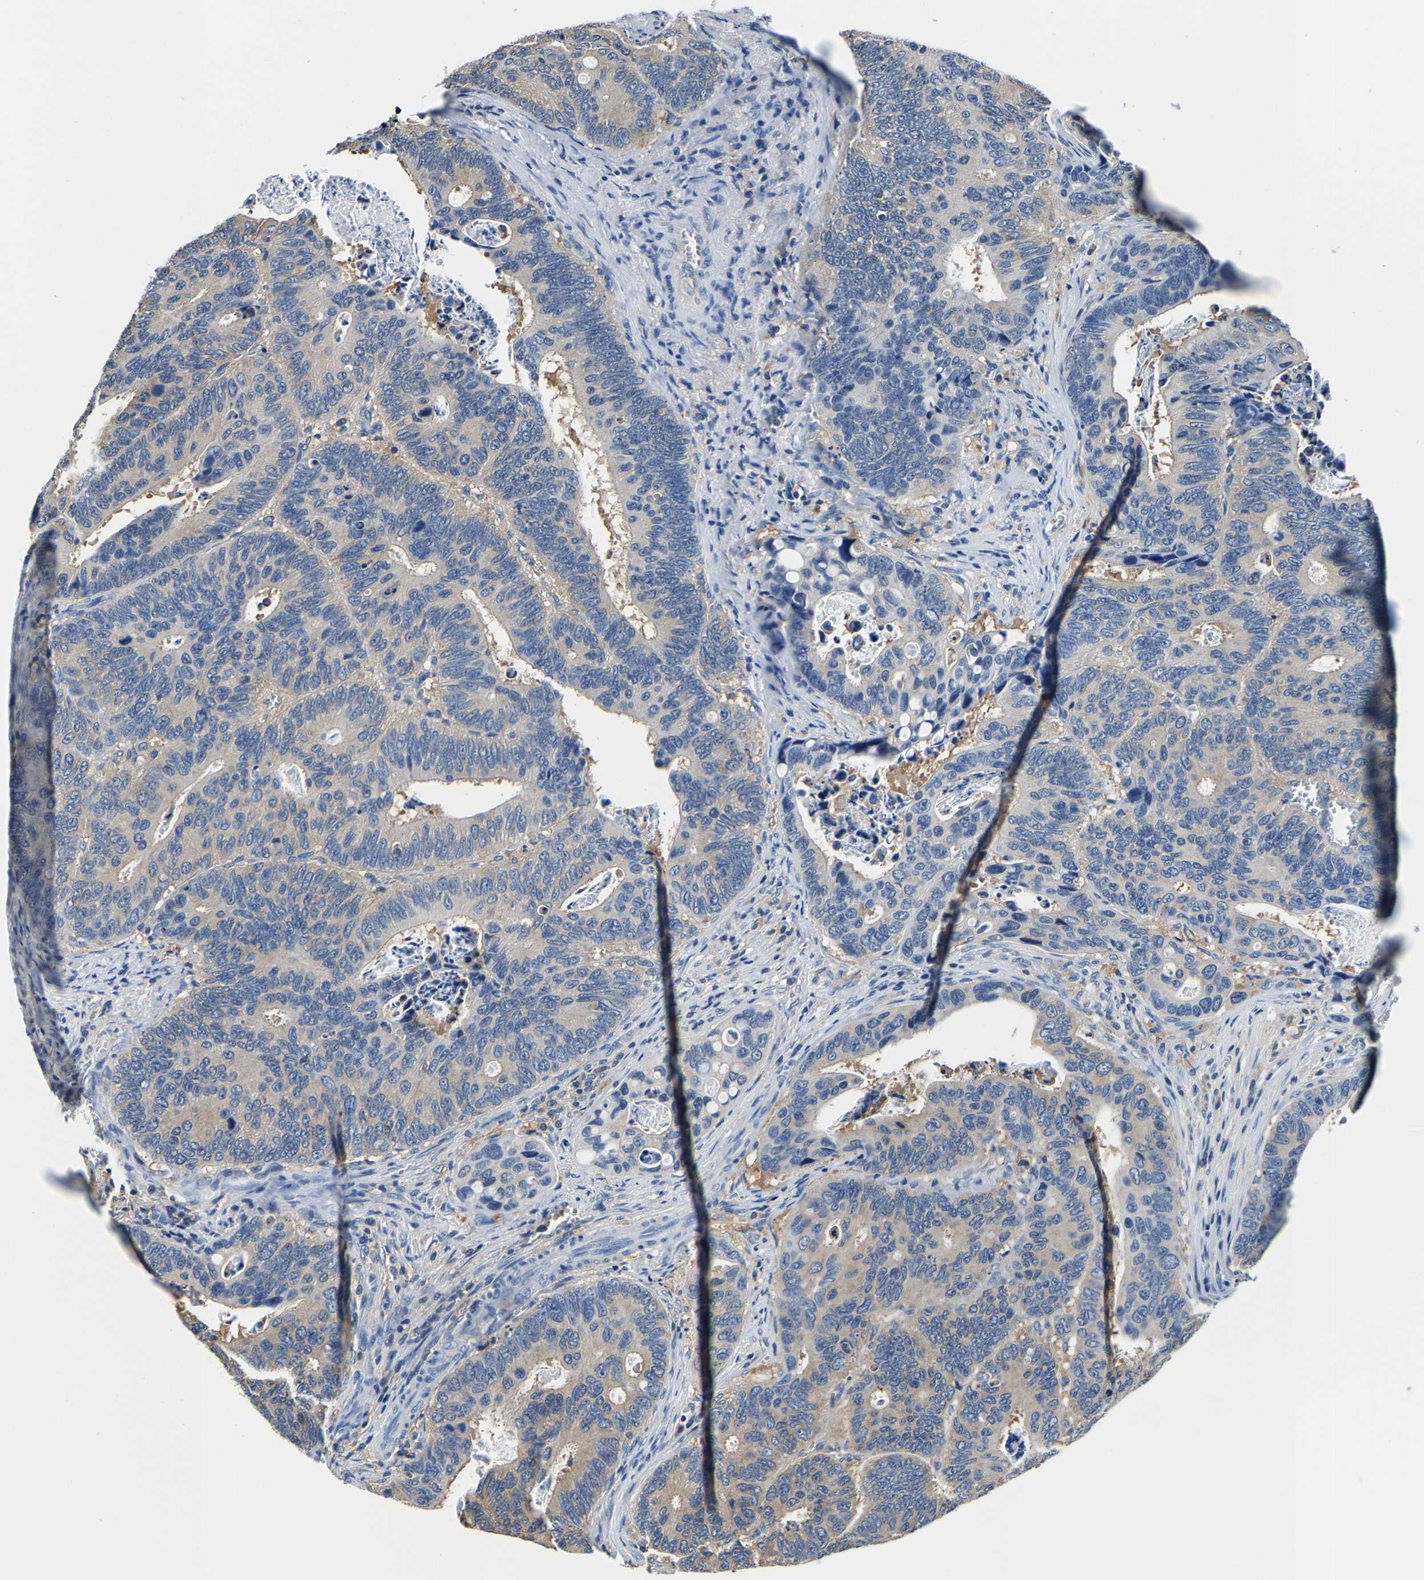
{"staining": {"intensity": "weak", "quantity": "<25%", "location": "cytoplasmic/membranous"}, "tissue": "colorectal cancer", "cell_type": "Tumor cells", "image_type": "cancer", "snomed": [{"axis": "morphology", "description": "Inflammation, NOS"}, {"axis": "morphology", "description": "Adenocarcinoma, NOS"}, {"axis": "topography", "description": "Colon"}], "caption": "This is an immunohistochemistry (IHC) histopathology image of human adenocarcinoma (colorectal). There is no expression in tumor cells.", "gene": "ALDOB", "patient": {"sex": "male", "age": 72}}